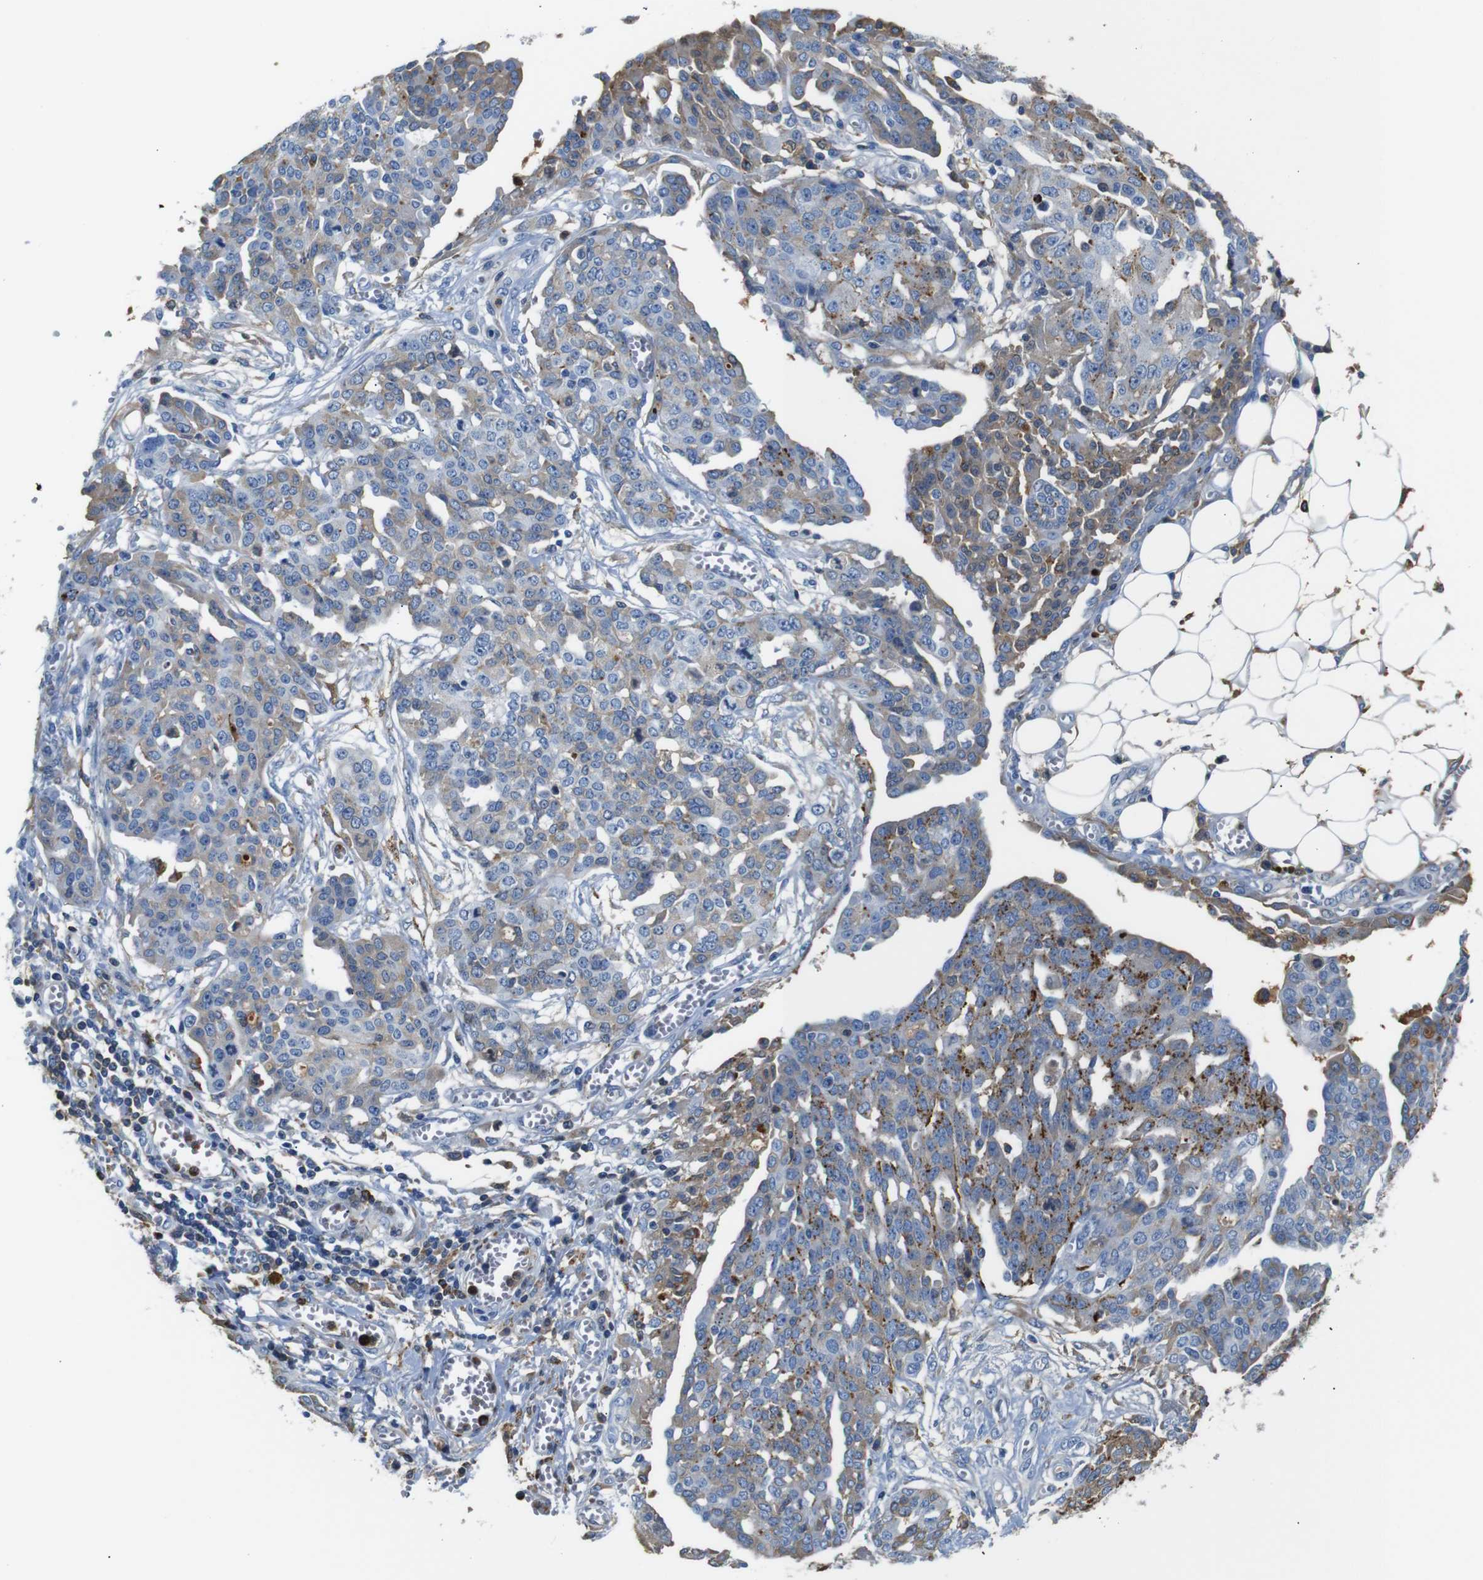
{"staining": {"intensity": "weak", "quantity": "25%-75%", "location": "cytoplasmic/membranous"}, "tissue": "ovarian cancer", "cell_type": "Tumor cells", "image_type": "cancer", "snomed": [{"axis": "morphology", "description": "Cystadenocarcinoma, serous, NOS"}, {"axis": "topography", "description": "Soft tissue"}, {"axis": "topography", "description": "Ovary"}], "caption": "About 25%-75% of tumor cells in human ovarian cancer reveal weak cytoplasmic/membranous protein expression as visualized by brown immunohistochemical staining.", "gene": "SERPINA1", "patient": {"sex": "female", "age": 57}}